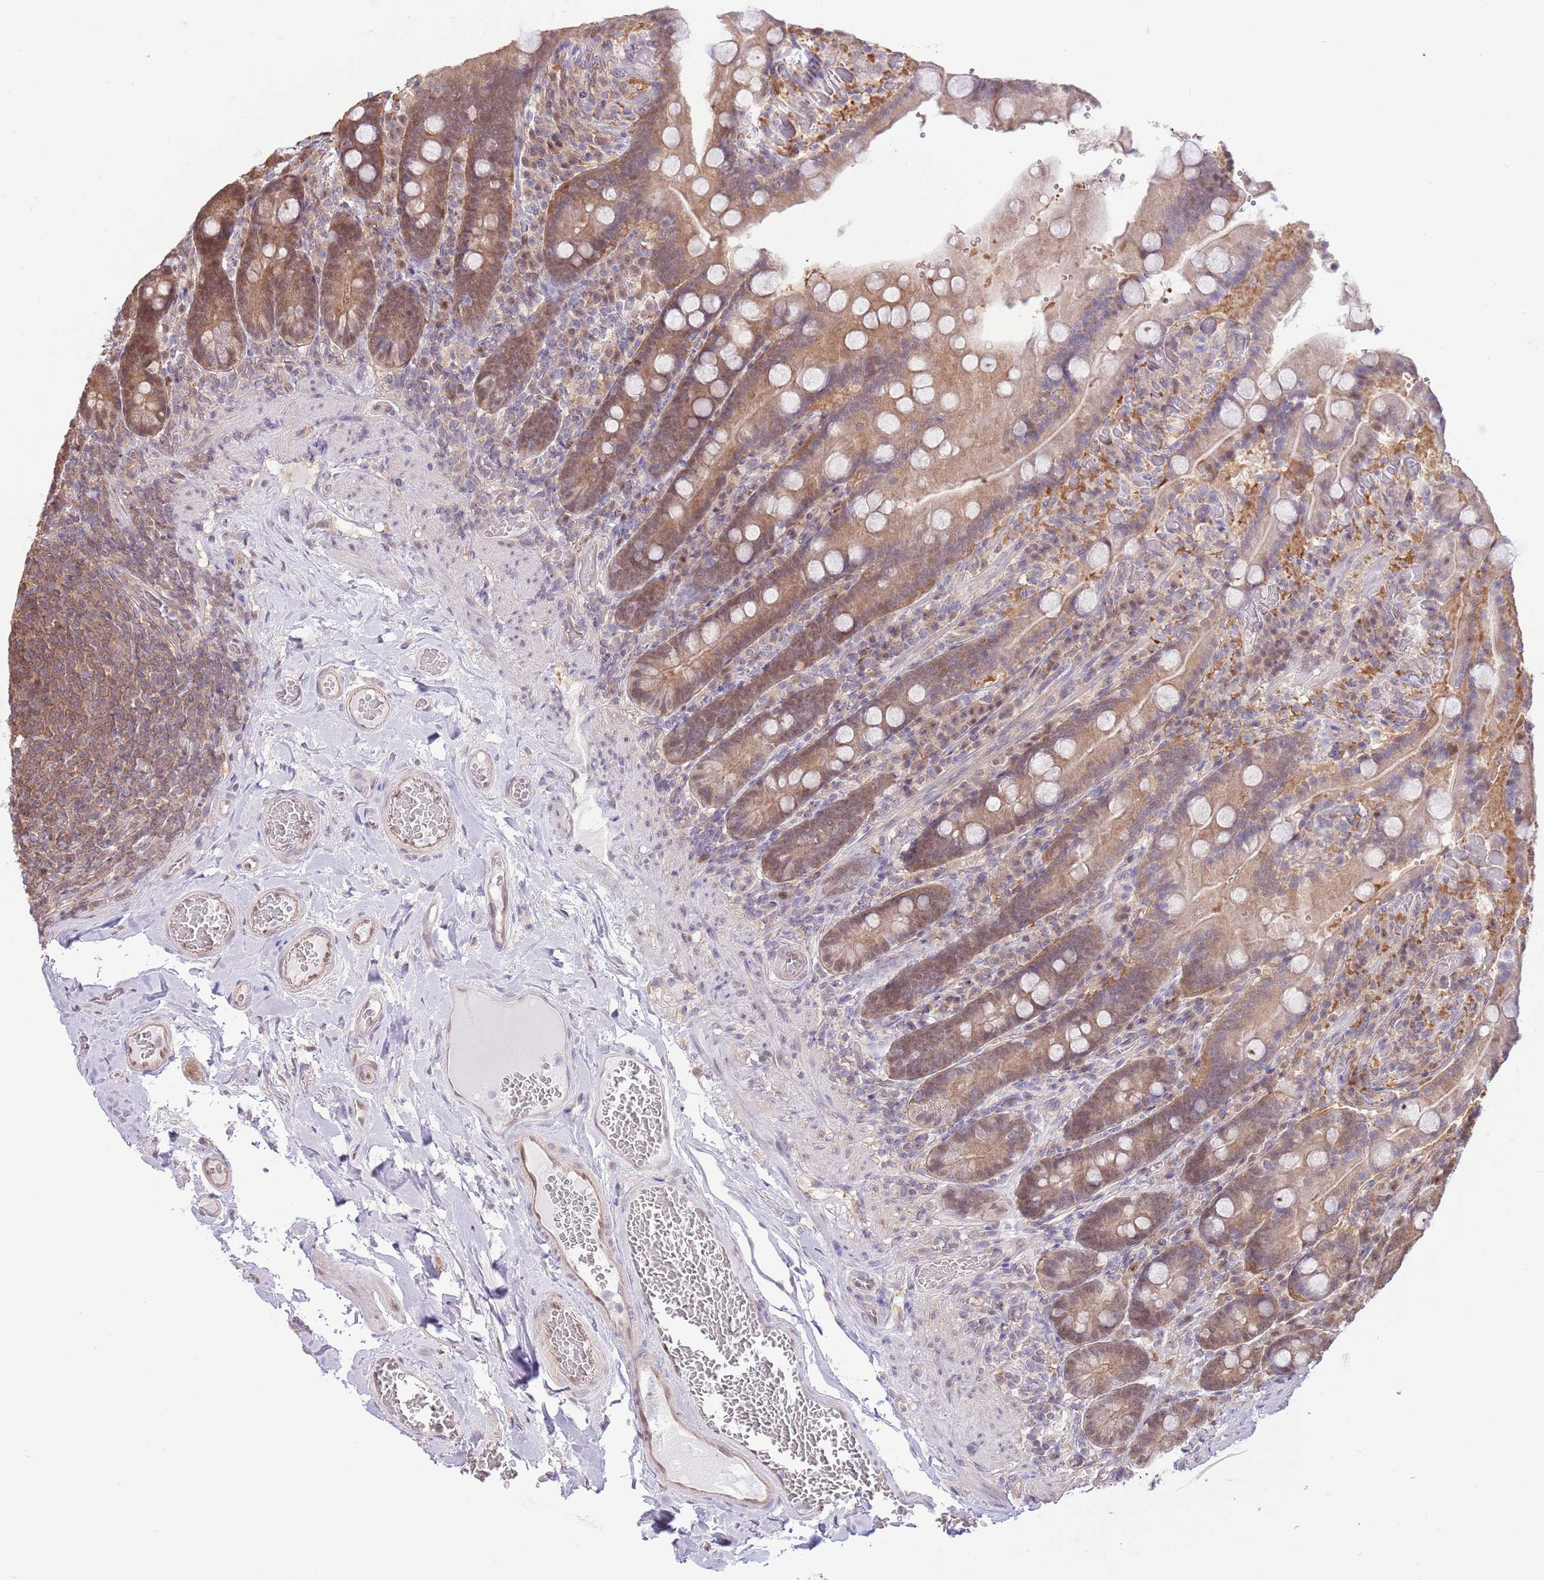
{"staining": {"intensity": "moderate", "quantity": ">75%", "location": "cytoplasmic/membranous,nuclear"}, "tissue": "duodenum", "cell_type": "Glandular cells", "image_type": "normal", "snomed": [{"axis": "morphology", "description": "Normal tissue, NOS"}, {"axis": "topography", "description": "Duodenum"}], "caption": "A brown stain labels moderate cytoplasmic/membranous,nuclear positivity of a protein in glandular cells of normal duodenum. The staining was performed using DAB (3,3'-diaminobenzidine), with brown indicating positive protein expression. Nuclei are stained blue with hematoxylin.", "gene": "NSFL1C", "patient": {"sex": "female", "age": 62}}